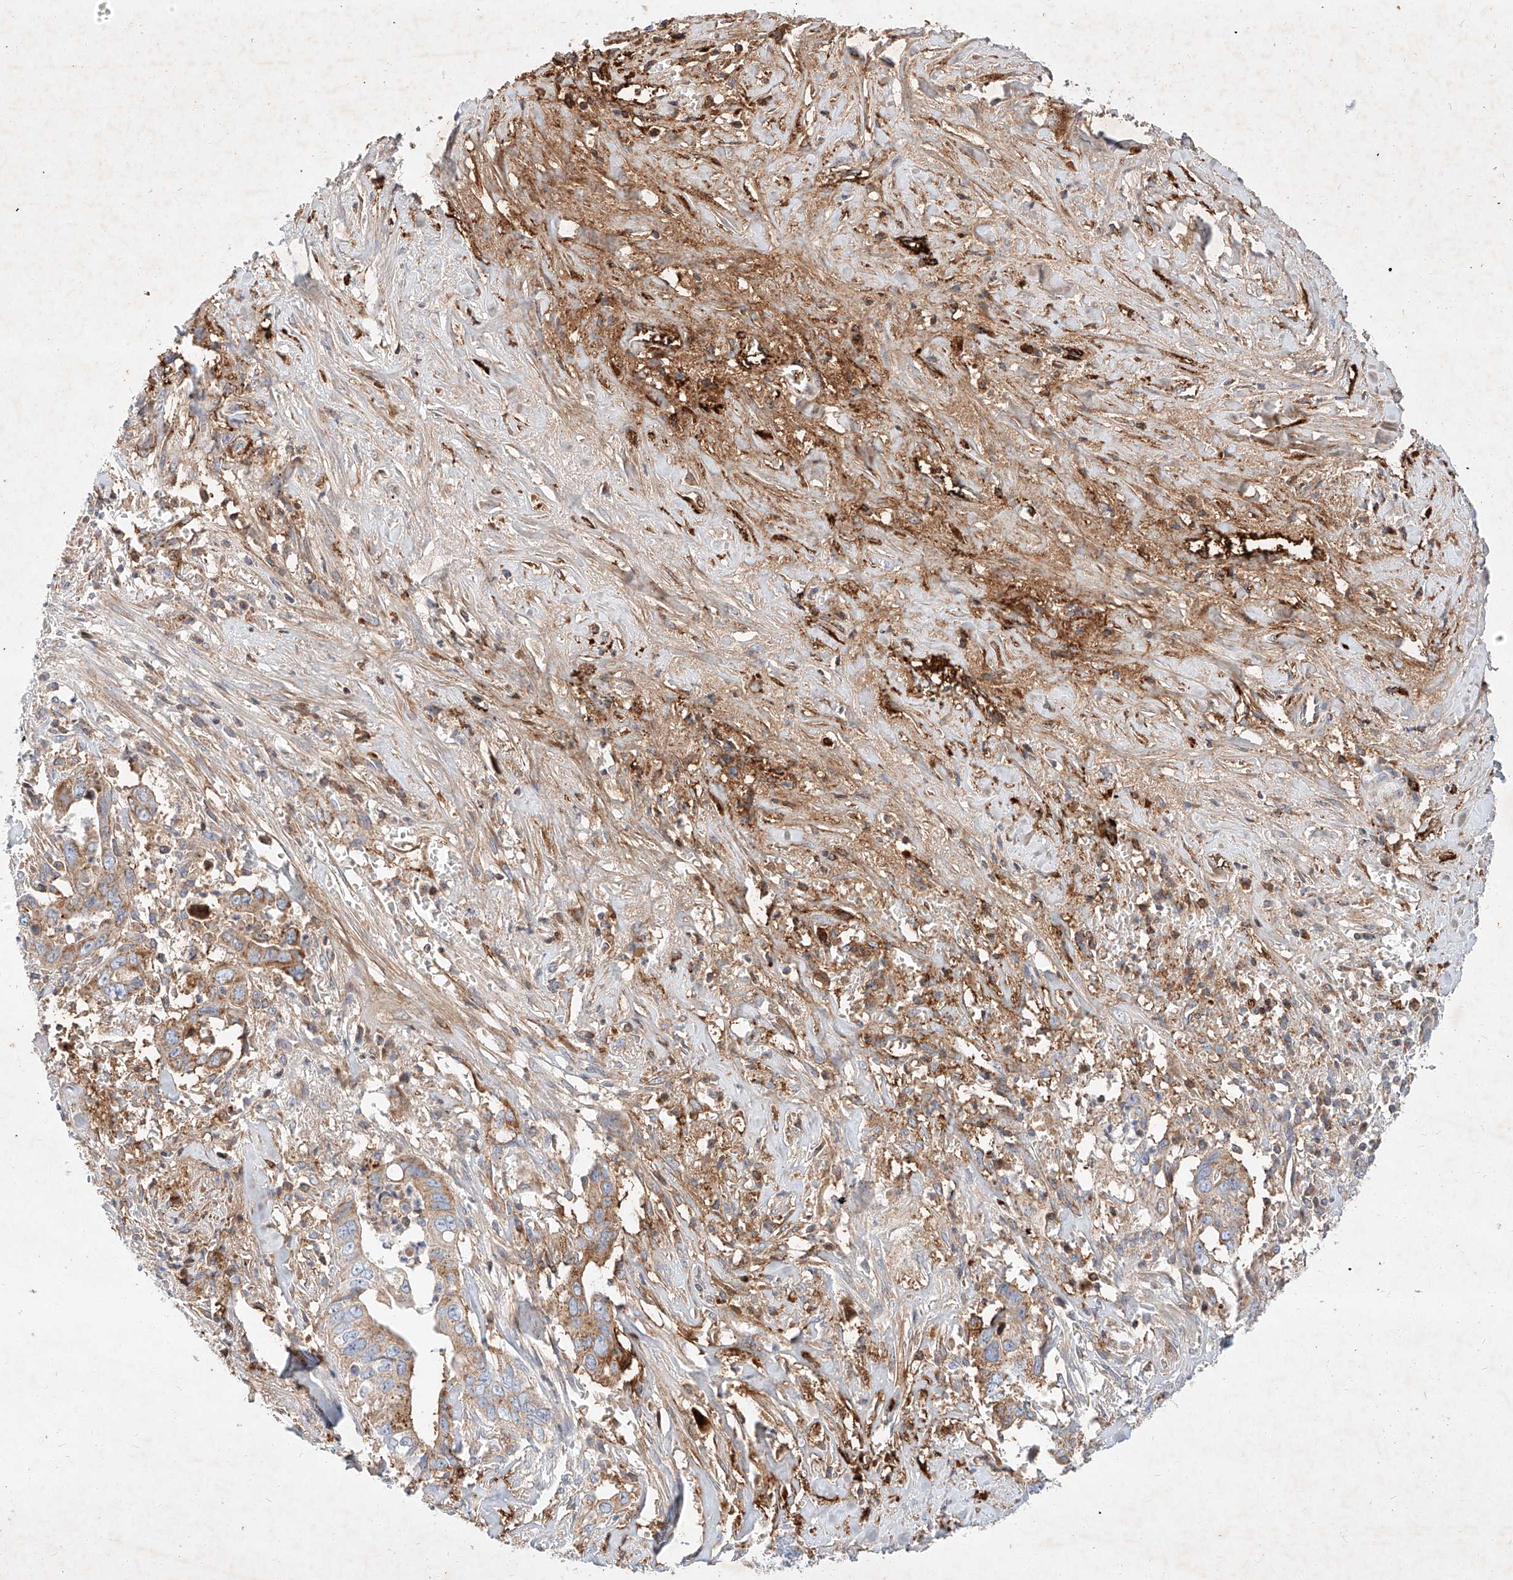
{"staining": {"intensity": "moderate", "quantity": ">75%", "location": "cytoplasmic/membranous"}, "tissue": "liver cancer", "cell_type": "Tumor cells", "image_type": "cancer", "snomed": [{"axis": "morphology", "description": "Cholangiocarcinoma"}, {"axis": "topography", "description": "Liver"}], "caption": "Protein analysis of liver cholangiocarcinoma tissue exhibits moderate cytoplasmic/membranous expression in approximately >75% of tumor cells.", "gene": "OSGEPL1", "patient": {"sex": "female", "age": 79}}